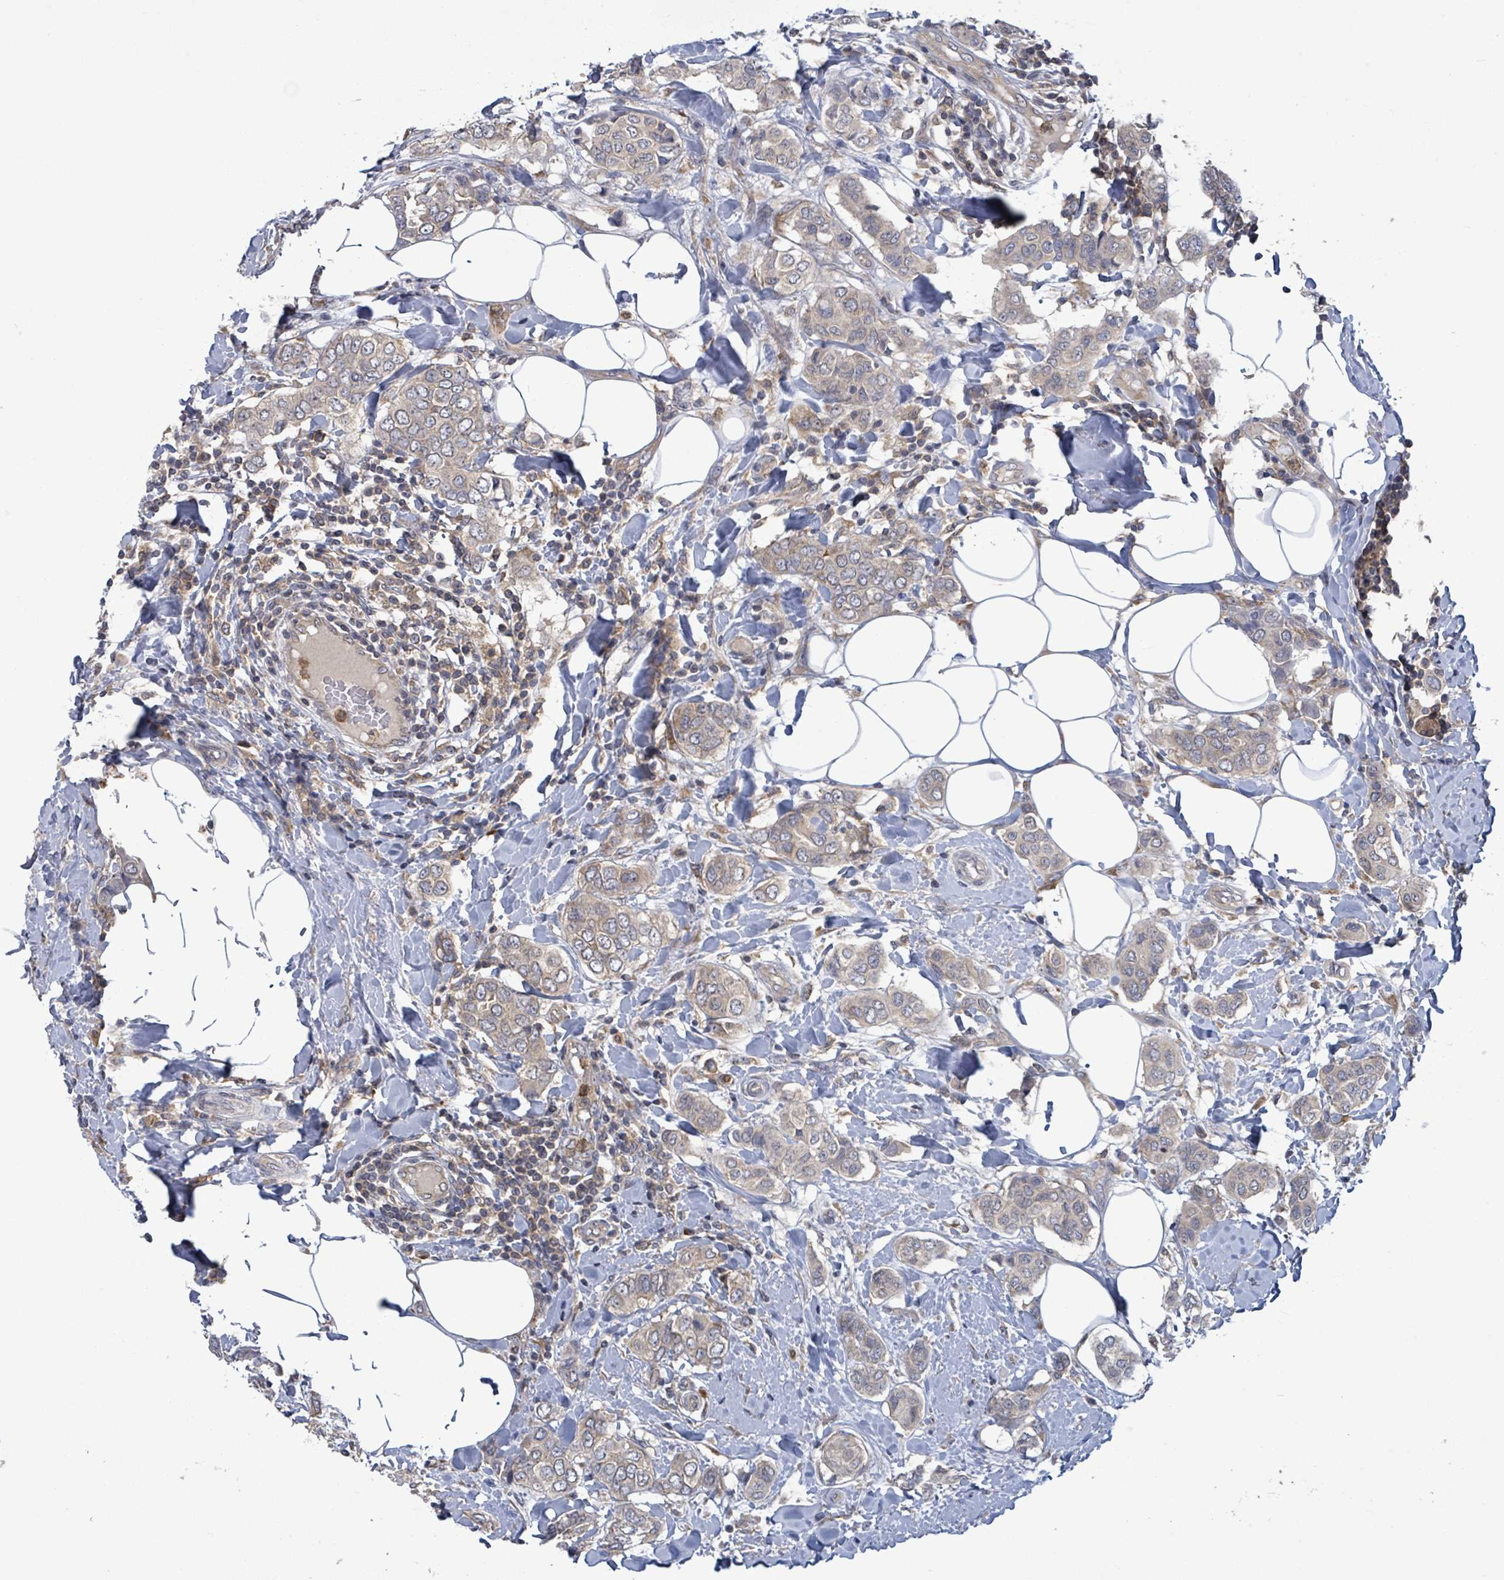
{"staining": {"intensity": "negative", "quantity": "none", "location": "none"}, "tissue": "breast cancer", "cell_type": "Tumor cells", "image_type": "cancer", "snomed": [{"axis": "morphology", "description": "Lobular carcinoma"}, {"axis": "topography", "description": "Breast"}], "caption": "Immunohistochemistry (IHC) photomicrograph of human breast cancer (lobular carcinoma) stained for a protein (brown), which exhibits no staining in tumor cells.", "gene": "SERPINE3", "patient": {"sex": "female", "age": 51}}